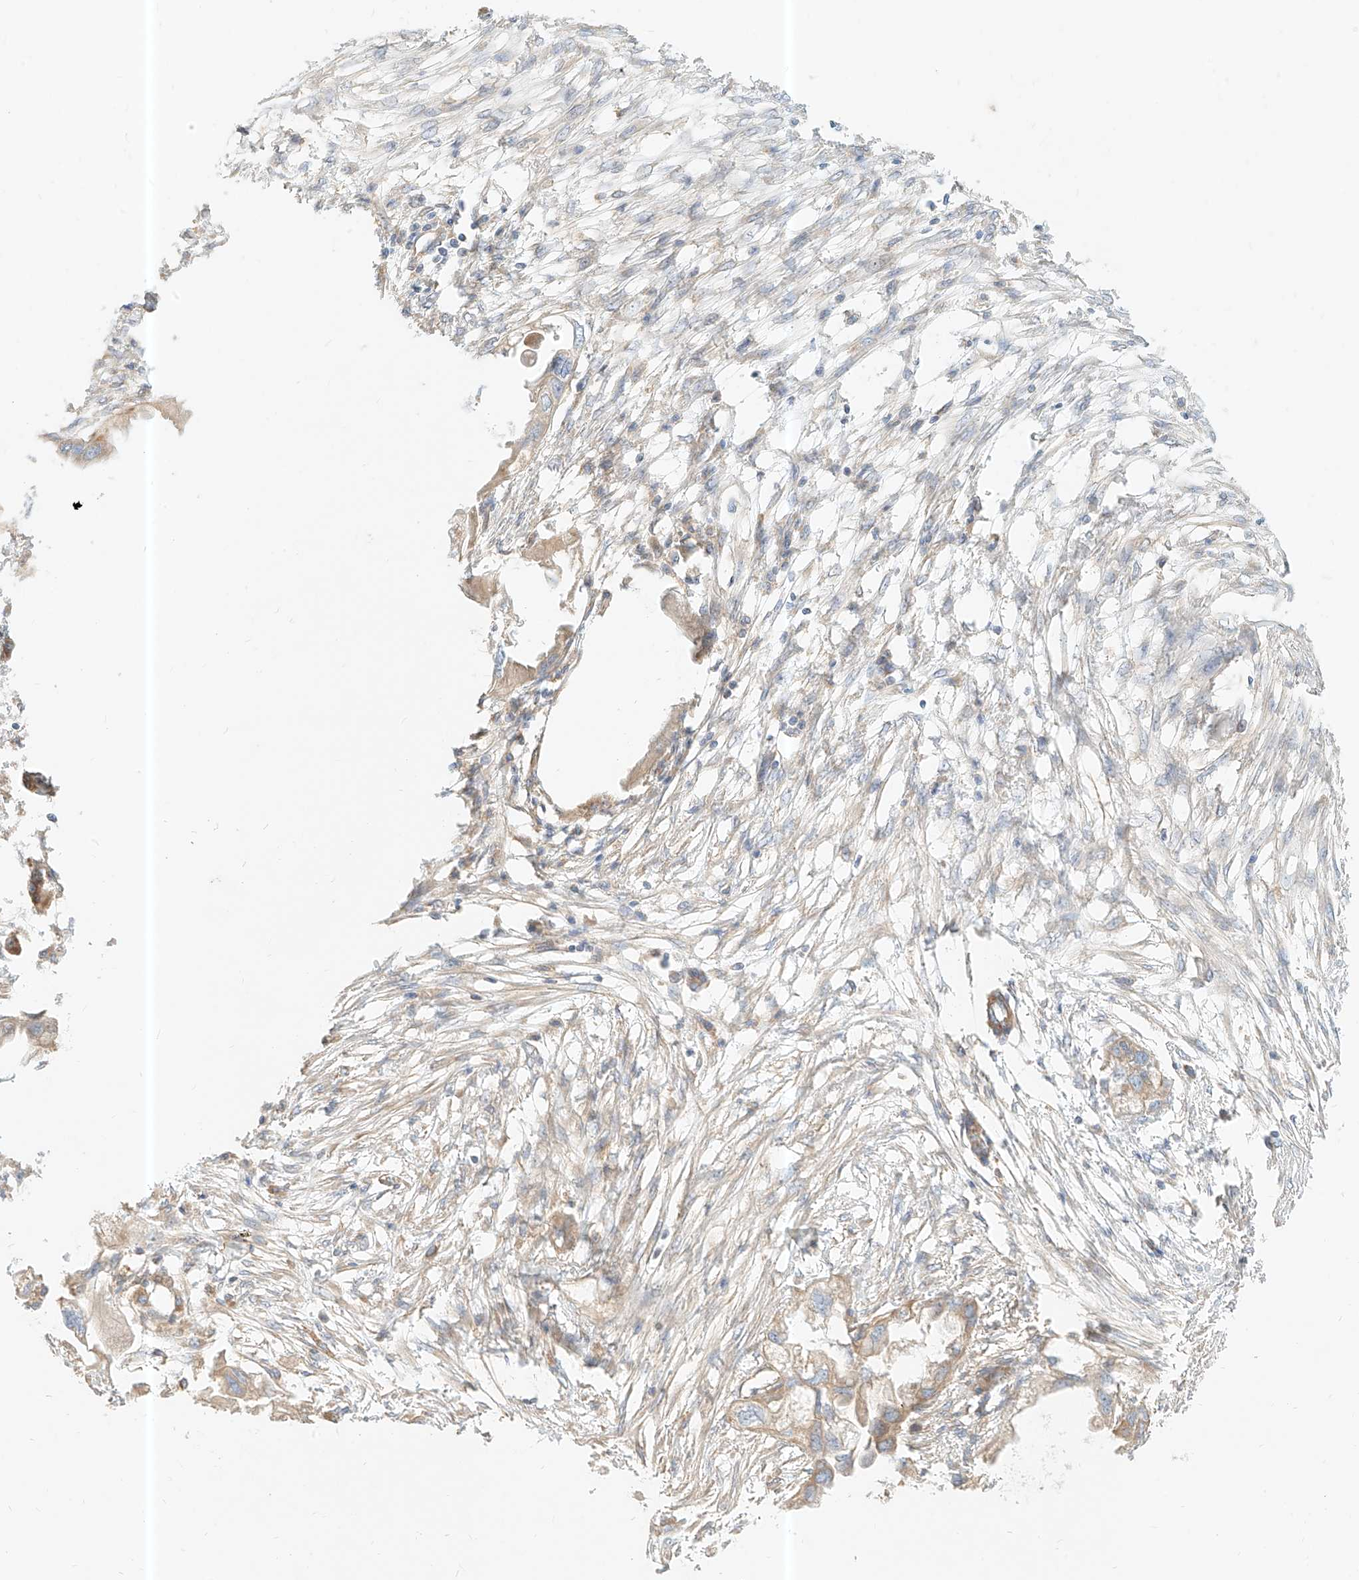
{"staining": {"intensity": "weak", "quantity": ">75%", "location": "cytoplasmic/membranous"}, "tissue": "endometrial cancer", "cell_type": "Tumor cells", "image_type": "cancer", "snomed": [{"axis": "morphology", "description": "Adenocarcinoma, NOS"}, {"axis": "morphology", "description": "Adenocarcinoma, metastatic, NOS"}, {"axis": "topography", "description": "Adipose tissue"}, {"axis": "topography", "description": "Endometrium"}], "caption": "IHC micrograph of endometrial metastatic adenocarcinoma stained for a protein (brown), which reveals low levels of weak cytoplasmic/membranous expression in about >75% of tumor cells.", "gene": "PLCL1", "patient": {"sex": "female", "age": 67}}